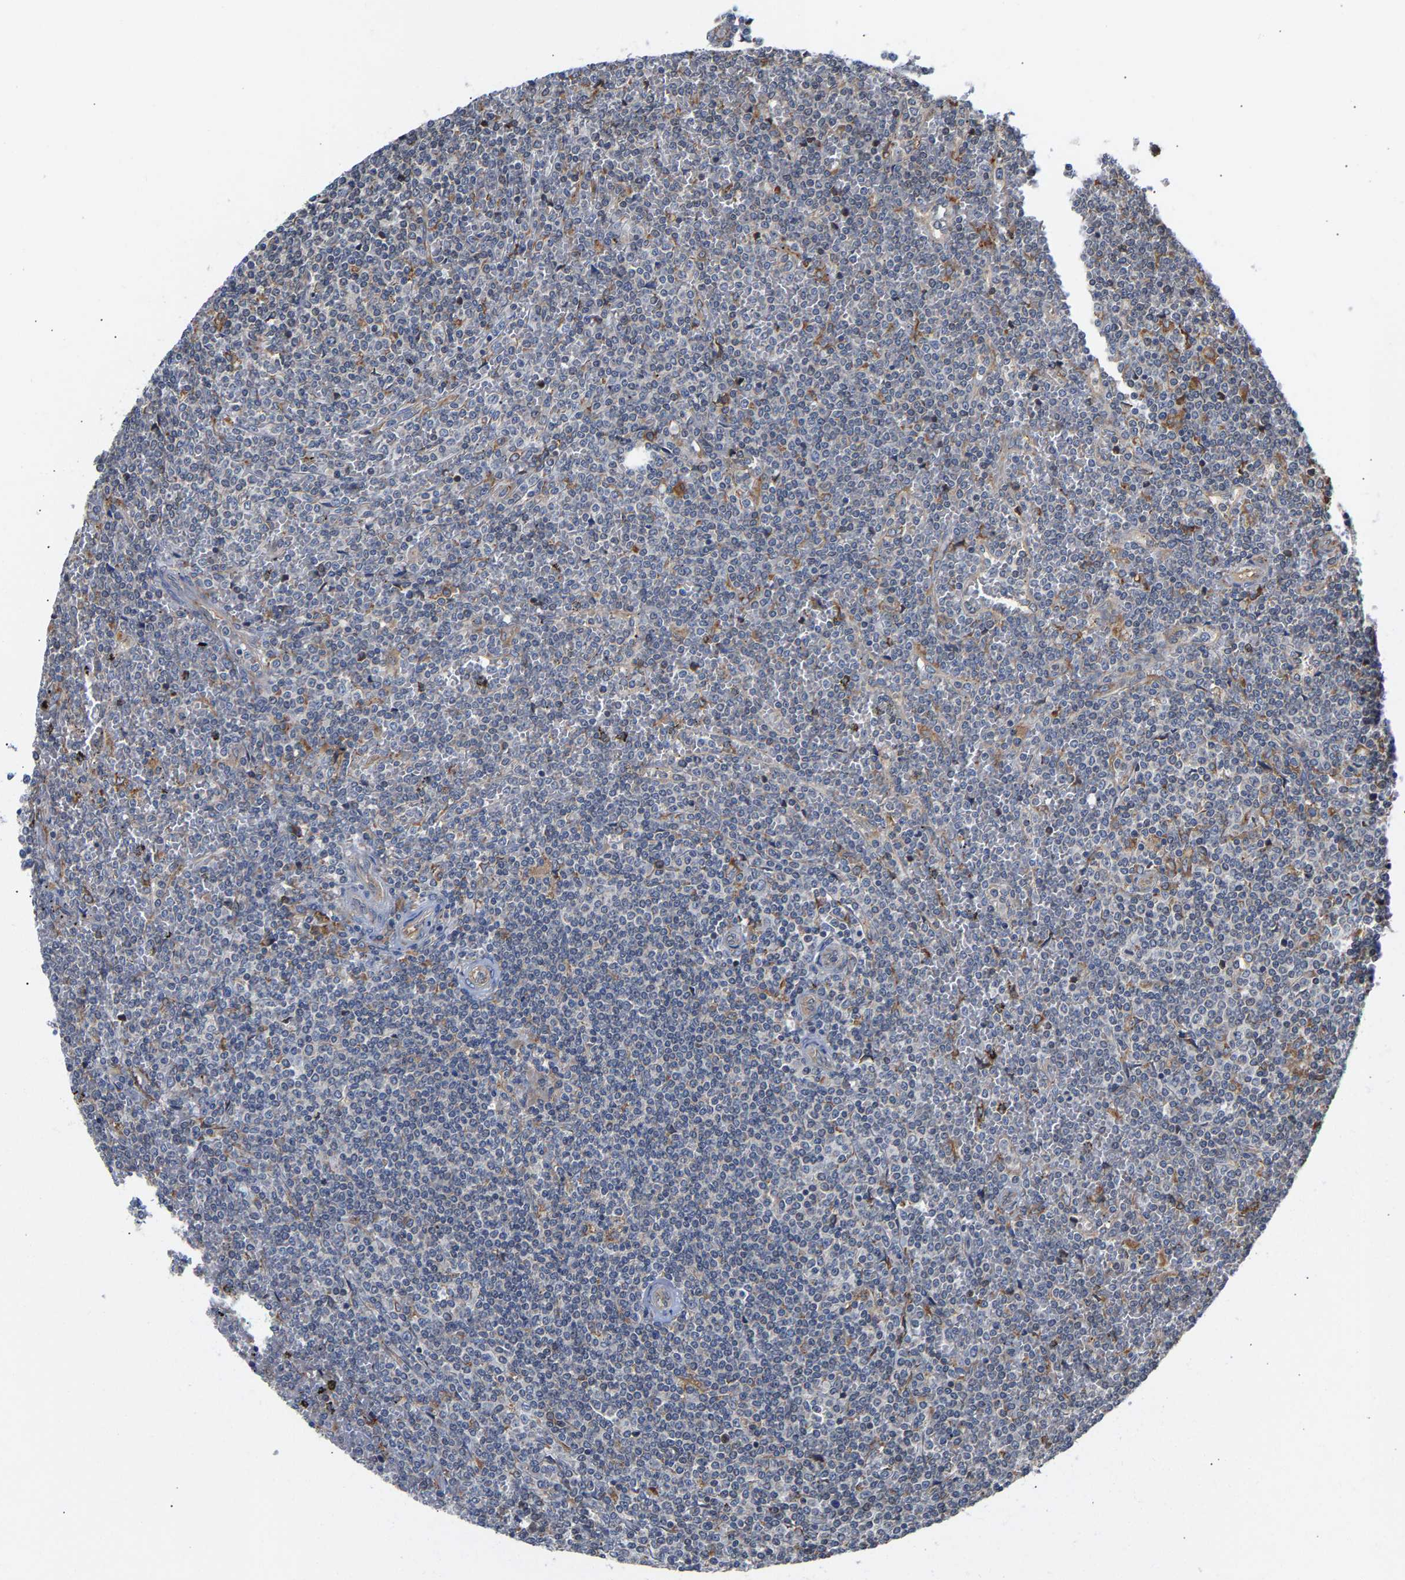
{"staining": {"intensity": "negative", "quantity": "none", "location": "none"}, "tissue": "lymphoma", "cell_type": "Tumor cells", "image_type": "cancer", "snomed": [{"axis": "morphology", "description": "Malignant lymphoma, non-Hodgkin's type, Low grade"}, {"axis": "topography", "description": "Spleen"}], "caption": "DAB (3,3'-diaminobenzidine) immunohistochemical staining of human low-grade malignant lymphoma, non-Hodgkin's type exhibits no significant staining in tumor cells. (DAB (3,3'-diaminobenzidine) immunohistochemistry (IHC) visualized using brightfield microscopy, high magnification).", "gene": "ARAP1", "patient": {"sex": "female", "age": 19}}